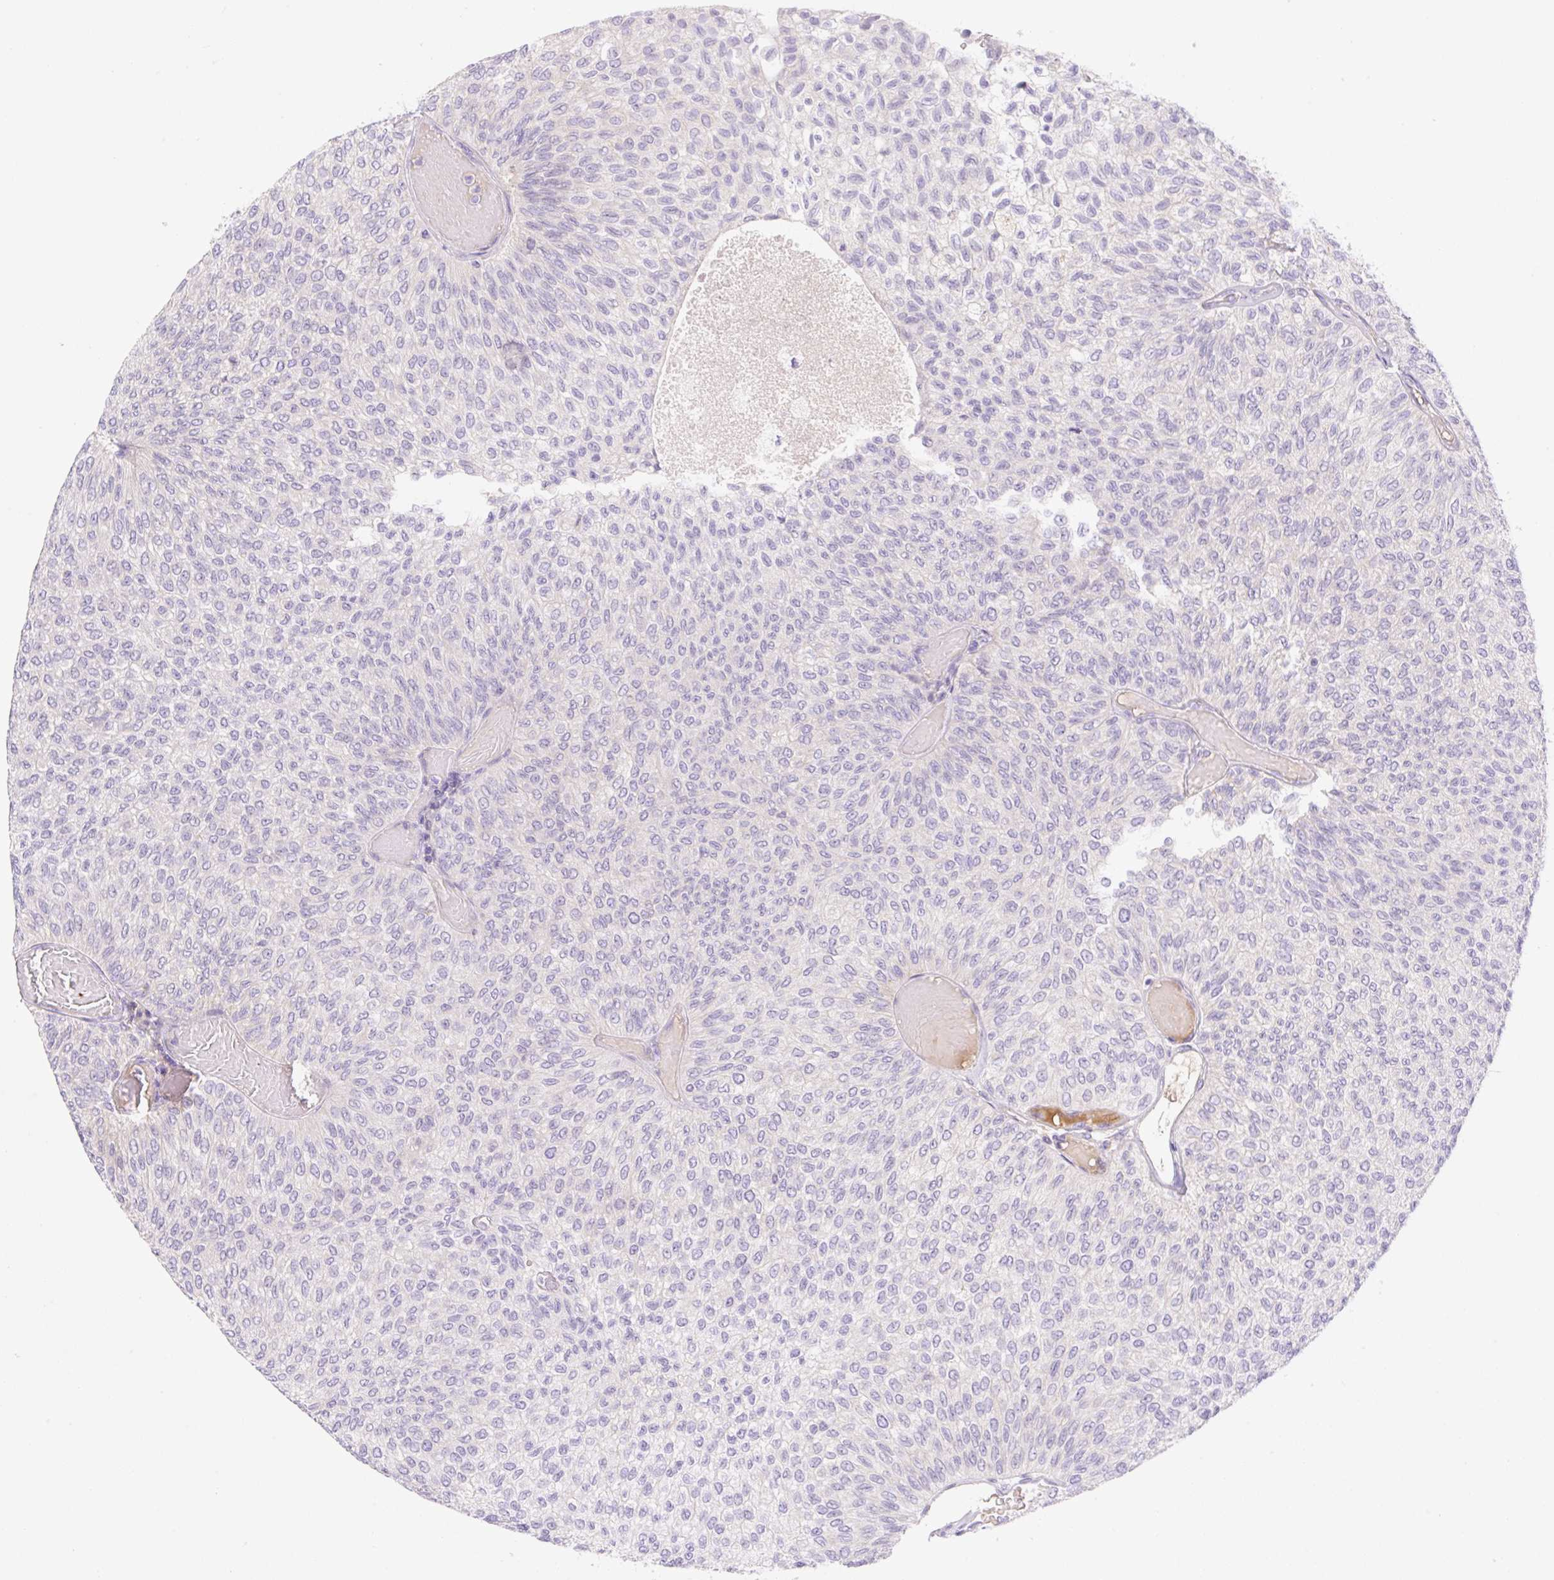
{"staining": {"intensity": "negative", "quantity": "none", "location": "none"}, "tissue": "urothelial cancer", "cell_type": "Tumor cells", "image_type": "cancer", "snomed": [{"axis": "morphology", "description": "Urothelial carcinoma, Low grade"}, {"axis": "topography", "description": "Urinary bladder"}], "caption": "Immunohistochemistry (IHC) micrograph of neoplastic tissue: human urothelial cancer stained with DAB demonstrates no significant protein positivity in tumor cells.", "gene": "DENND5A", "patient": {"sex": "male", "age": 78}}